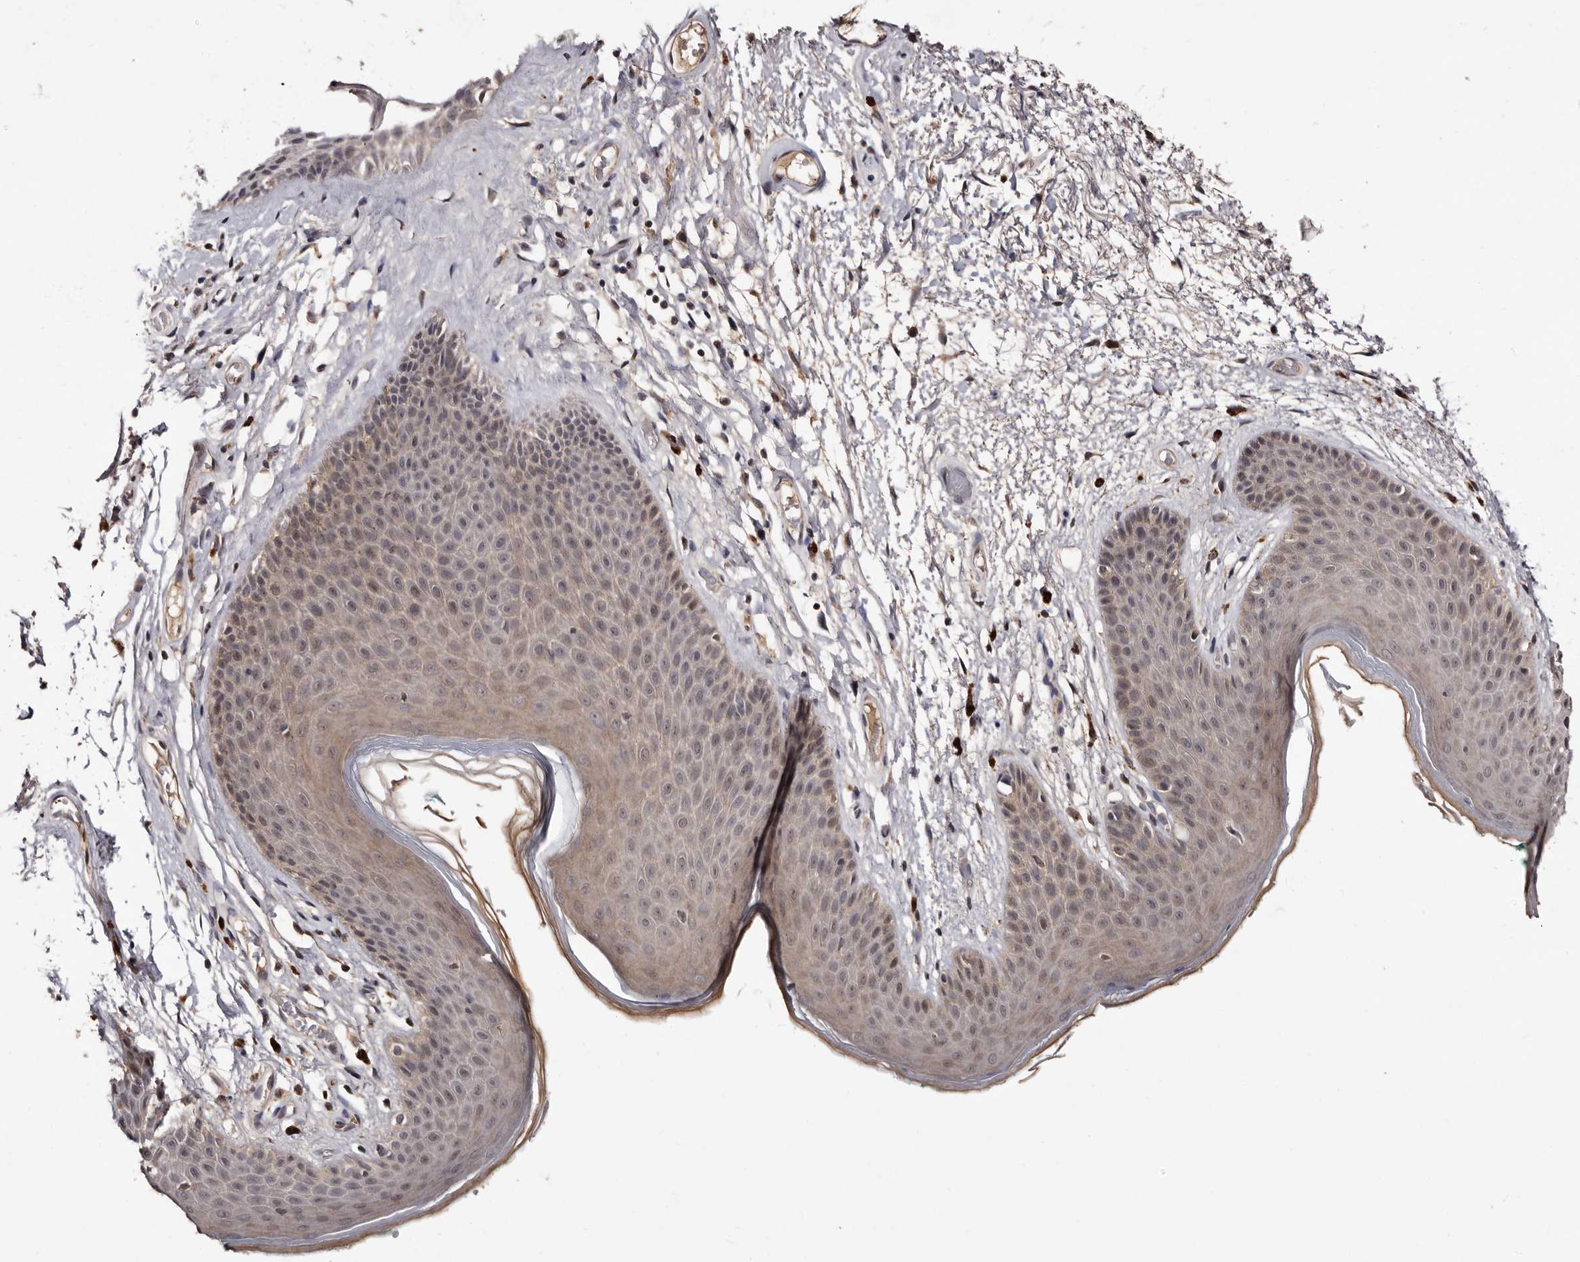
{"staining": {"intensity": "weak", "quantity": "25%-75%", "location": "cytoplasmic/membranous,nuclear"}, "tissue": "skin", "cell_type": "Epidermal cells", "image_type": "normal", "snomed": [{"axis": "morphology", "description": "Normal tissue, NOS"}, {"axis": "topography", "description": "Anal"}], "caption": "Skin stained with a brown dye displays weak cytoplasmic/membranous,nuclear positive staining in approximately 25%-75% of epidermal cells.", "gene": "LANCL2", "patient": {"sex": "male", "age": 74}}